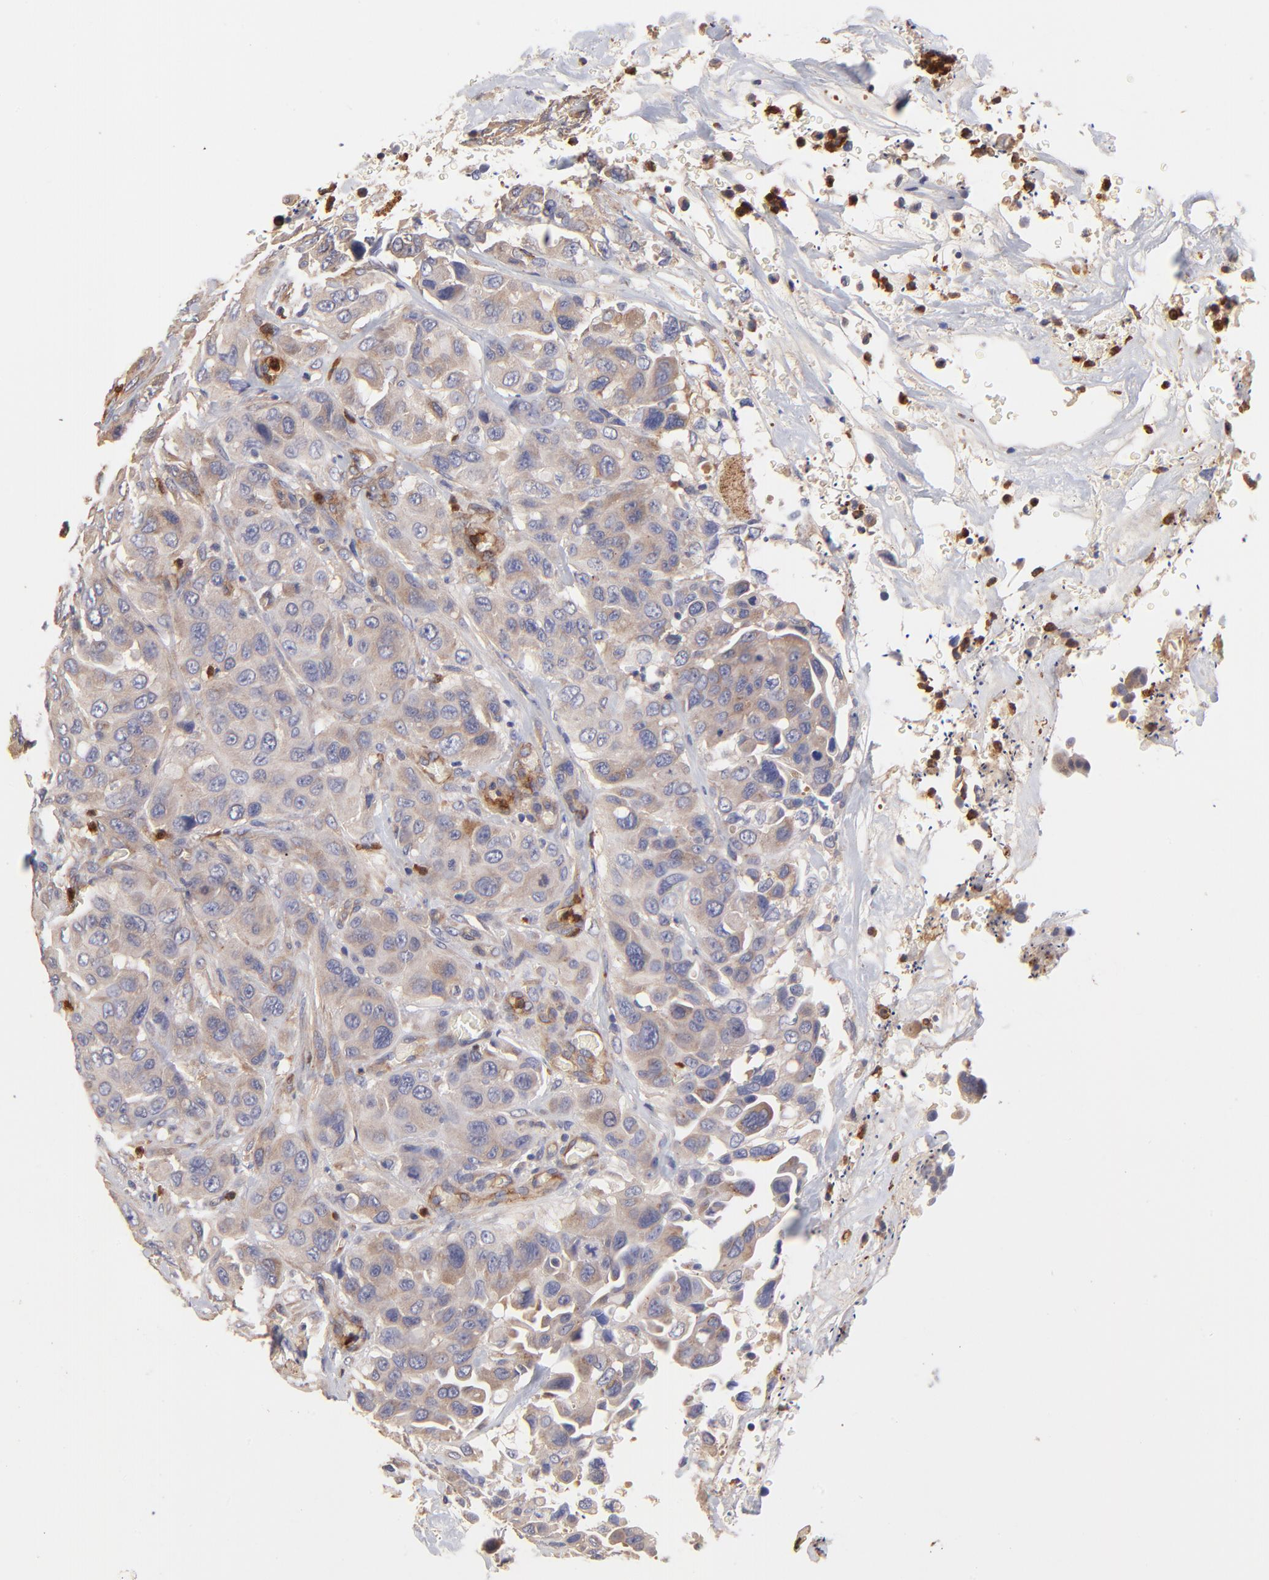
{"staining": {"intensity": "weak", "quantity": "<25%", "location": "cytoplasmic/membranous"}, "tissue": "urothelial cancer", "cell_type": "Tumor cells", "image_type": "cancer", "snomed": [{"axis": "morphology", "description": "Urothelial carcinoma, High grade"}, {"axis": "topography", "description": "Urinary bladder"}], "caption": "Urothelial cancer stained for a protein using IHC demonstrates no positivity tumor cells.", "gene": "ASB7", "patient": {"sex": "male", "age": 73}}